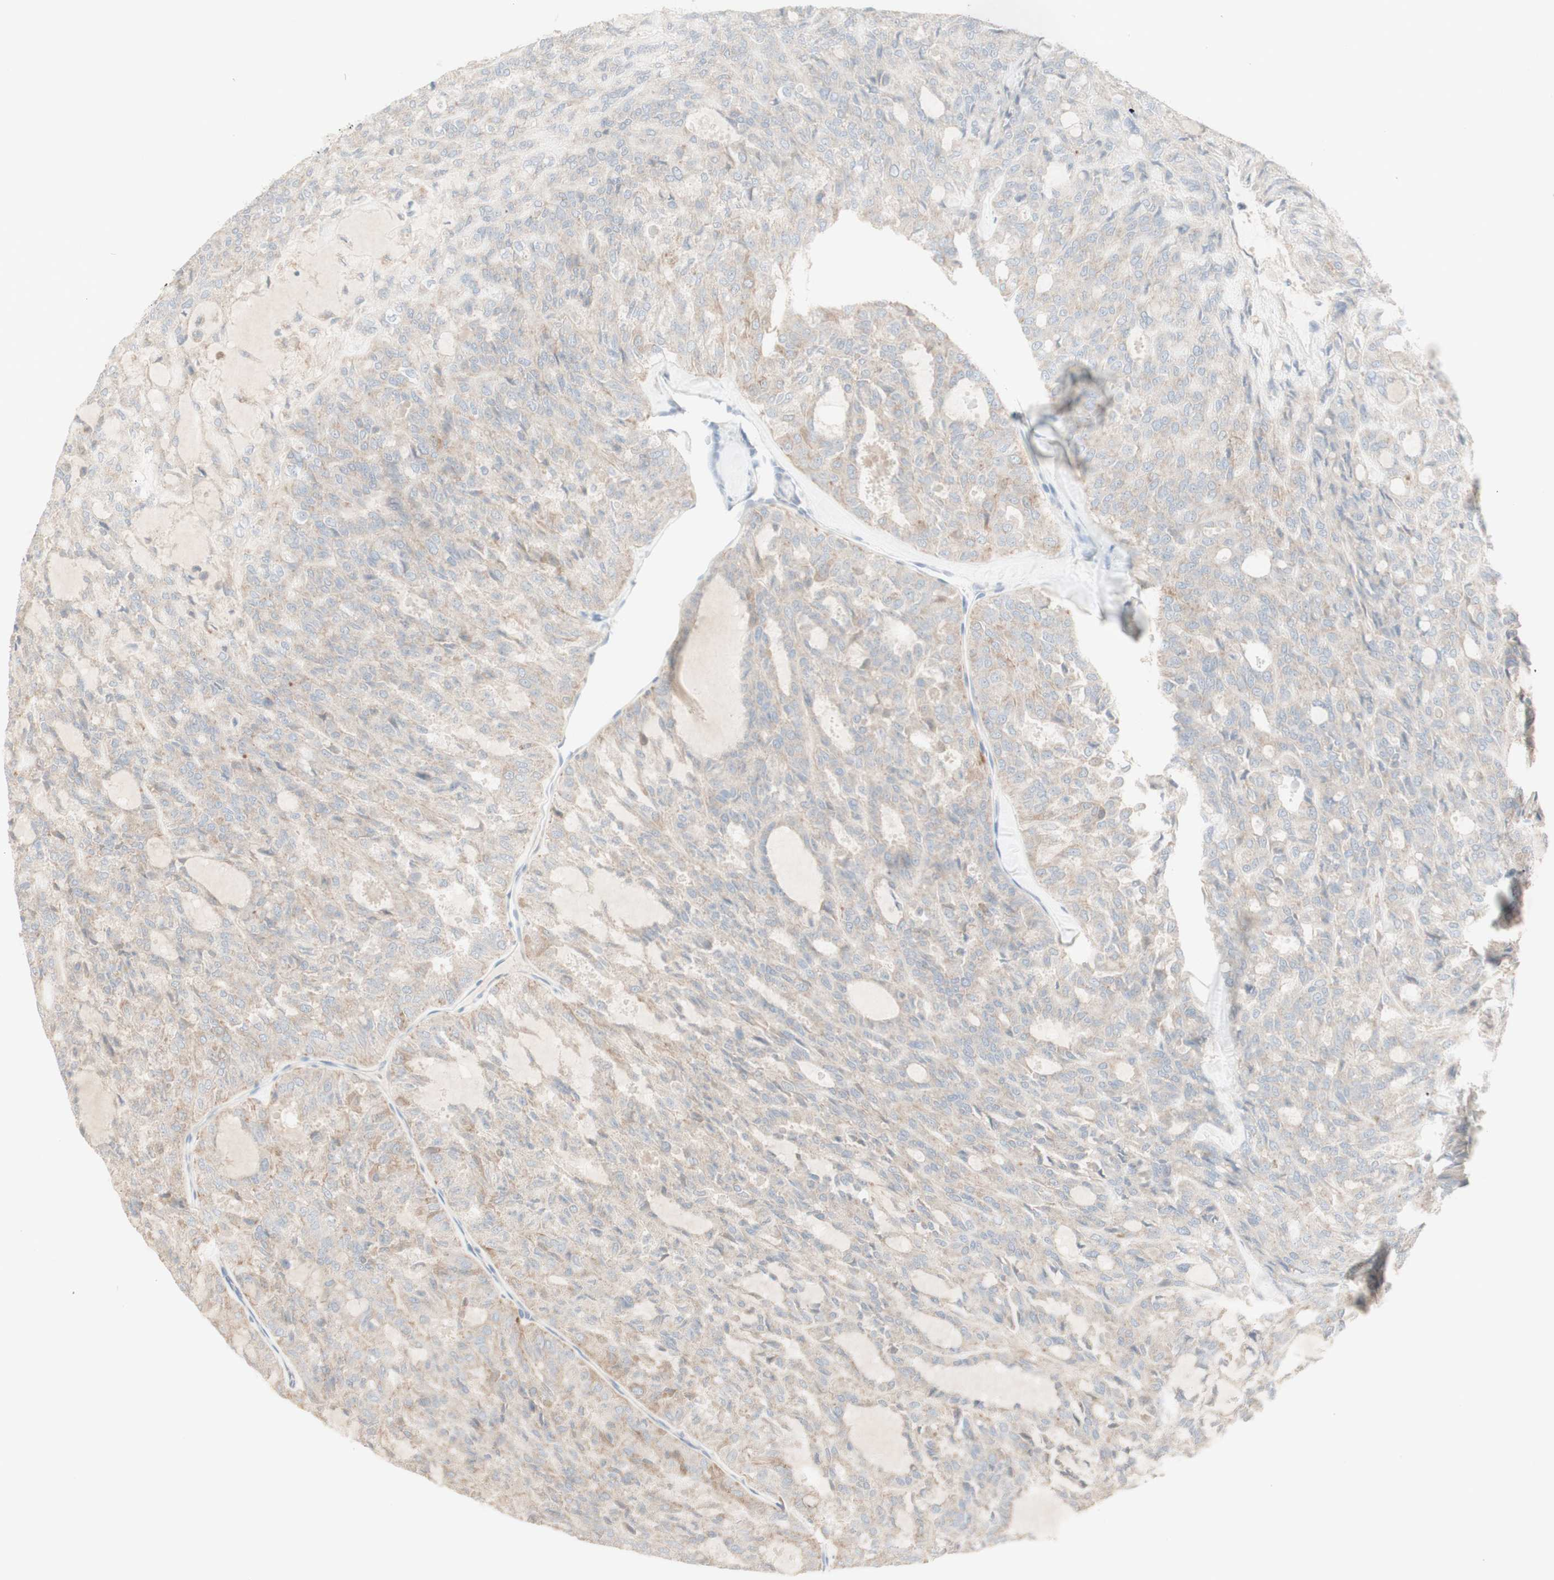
{"staining": {"intensity": "weak", "quantity": "<25%", "location": "cytoplasmic/membranous"}, "tissue": "thyroid cancer", "cell_type": "Tumor cells", "image_type": "cancer", "snomed": [{"axis": "morphology", "description": "Follicular adenoma carcinoma, NOS"}, {"axis": "topography", "description": "Thyroid gland"}], "caption": "Tumor cells show no significant protein staining in thyroid cancer.", "gene": "ATP6V1B1", "patient": {"sex": "male", "age": 75}}